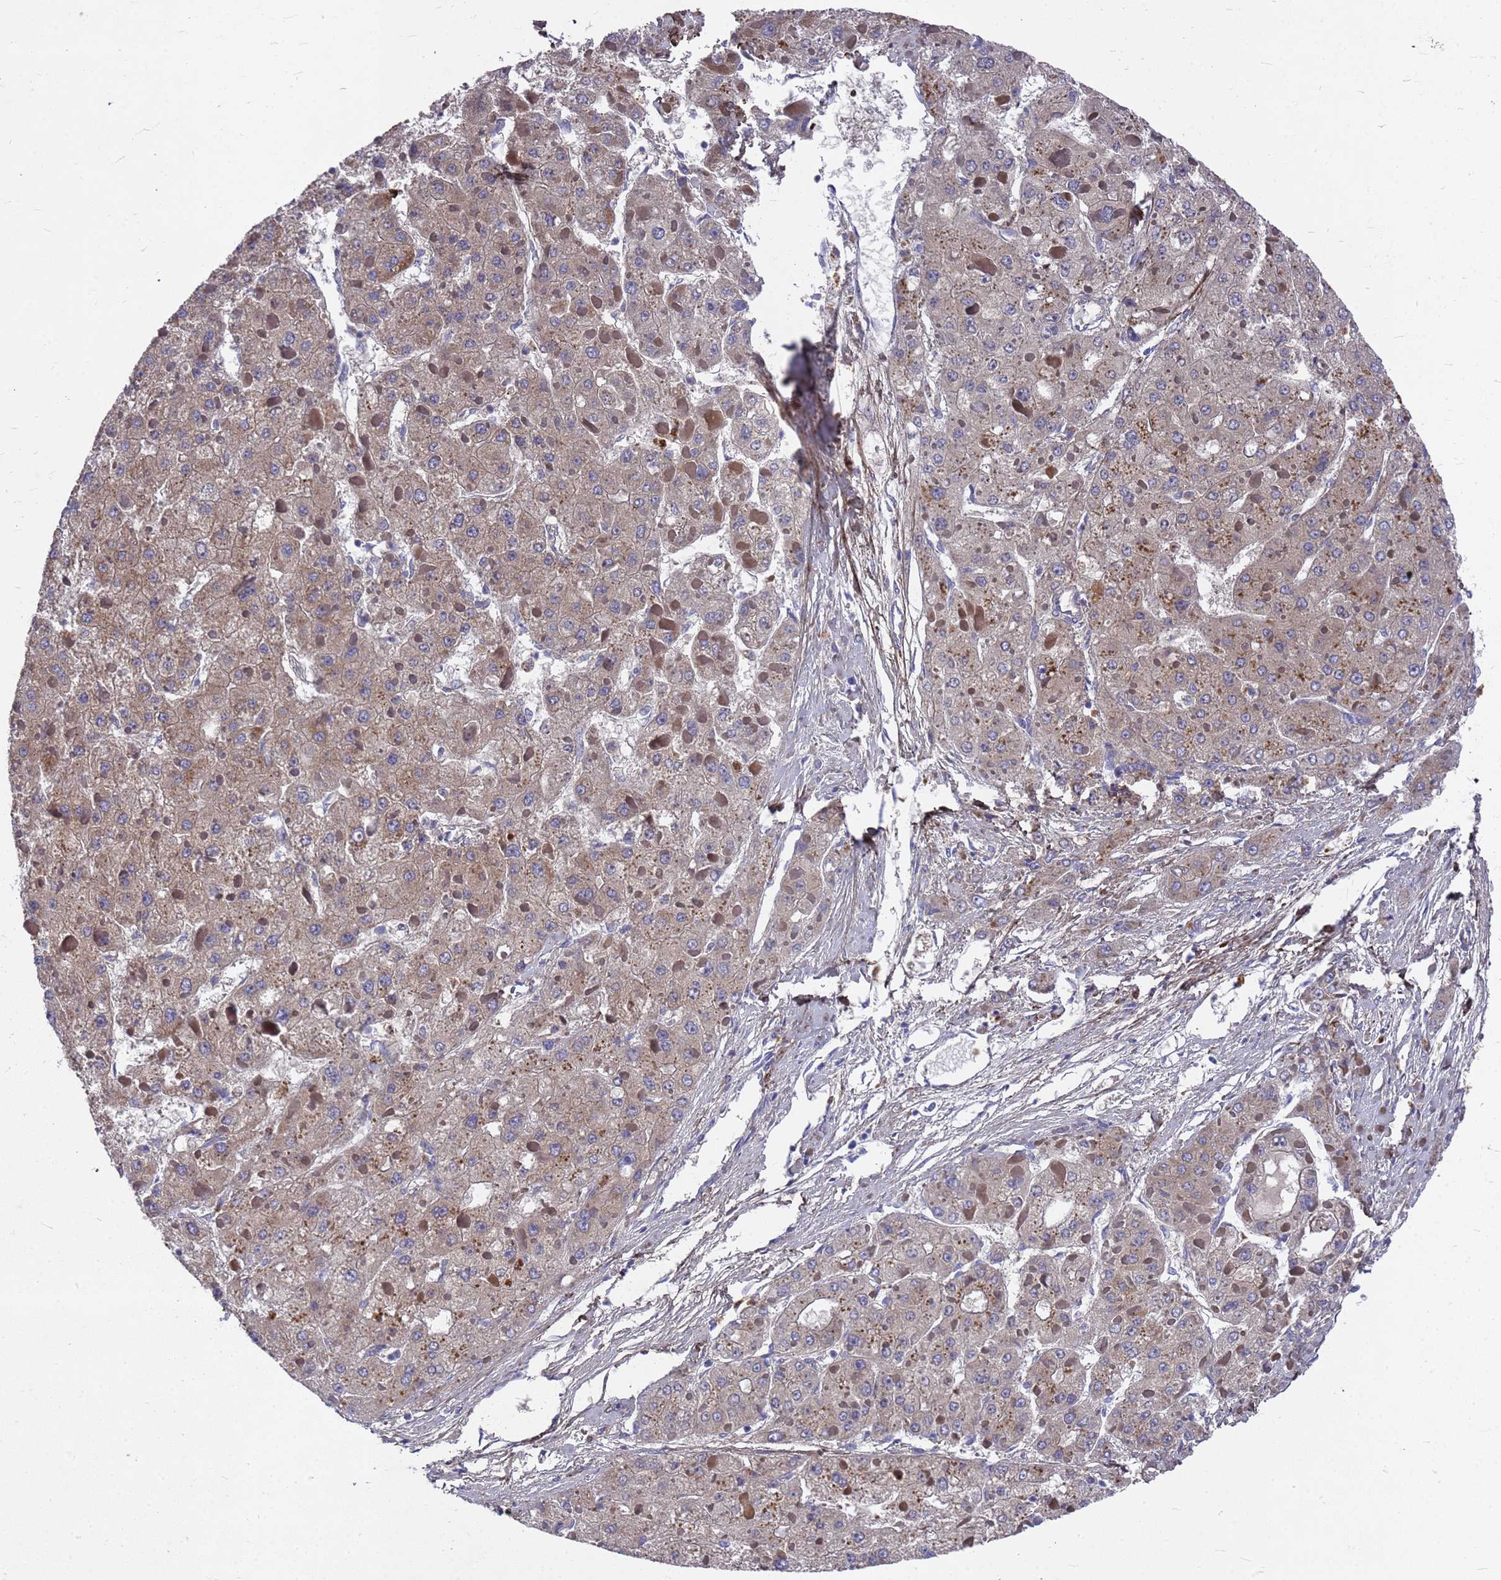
{"staining": {"intensity": "weak", "quantity": ">75%", "location": "cytoplasmic/membranous"}, "tissue": "liver cancer", "cell_type": "Tumor cells", "image_type": "cancer", "snomed": [{"axis": "morphology", "description": "Carcinoma, Hepatocellular, NOS"}, {"axis": "topography", "description": "Liver"}], "caption": "A micrograph of hepatocellular carcinoma (liver) stained for a protein displays weak cytoplasmic/membranous brown staining in tumor cells.", "gene": "ZNF717", "patient": {"sex": "female", "age": 73}}